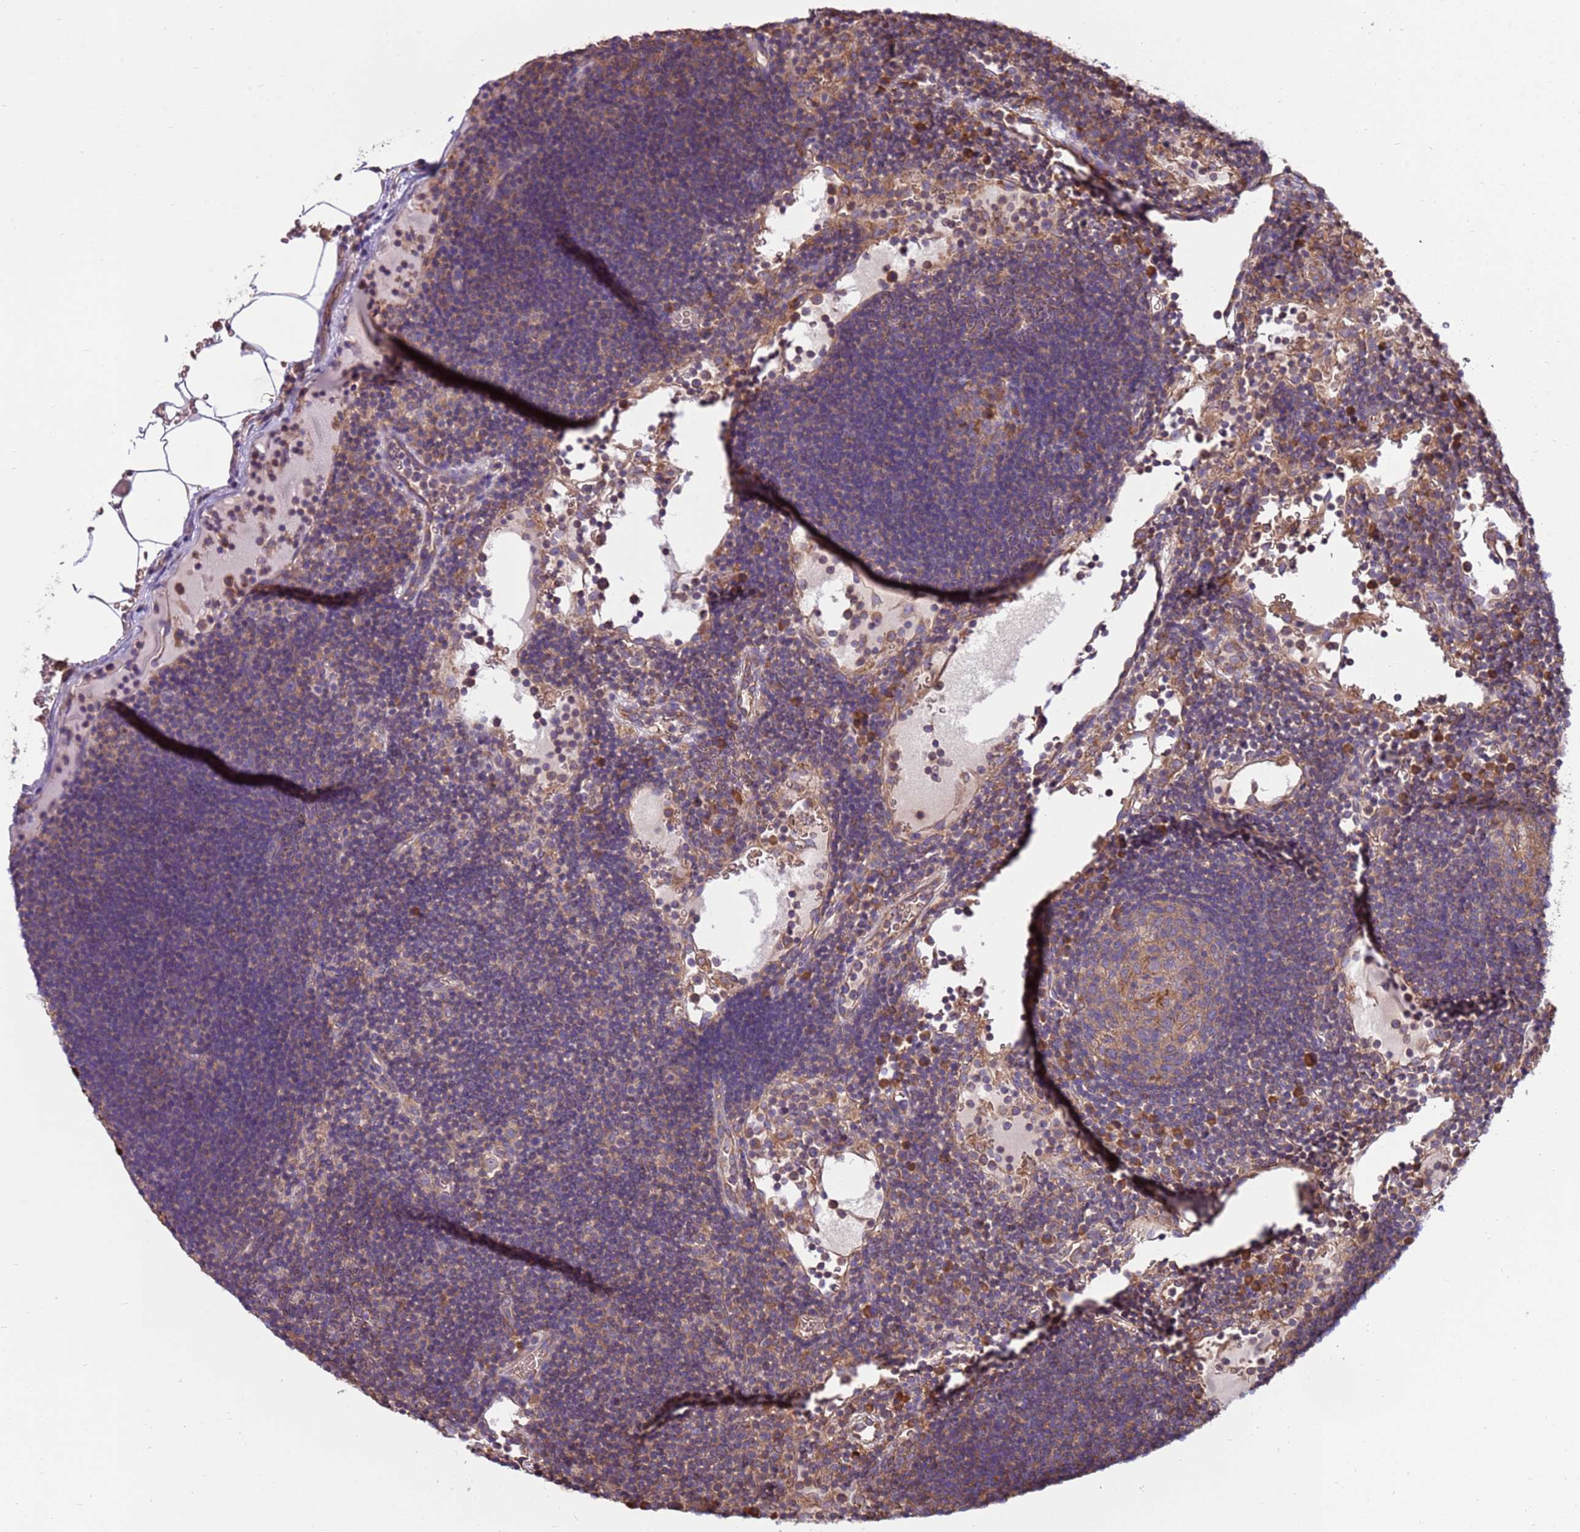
{"staining": {"intensity": "weak", "quantity": "25%-75%", "location": "cytoplasmic/membranous"}, "tissue": "lymph node", "cell_type": "Germinal center cells", "image_type": "normal", "snomed": [{"axis": "morphology", "description": "Normal tissue, NOS"}, {"axis": "topography", "description": "Lymph node"}], "caption": "Benign lymph node demonstrates weak cytoplasmic/membranous staining in approximately 25%-75% of germinal center cells, visualized by immunohistochemistry. Nuclei are stained in blue.", "gene": "SLC44A5", "patient": {"sex": "male", "age": 53}}